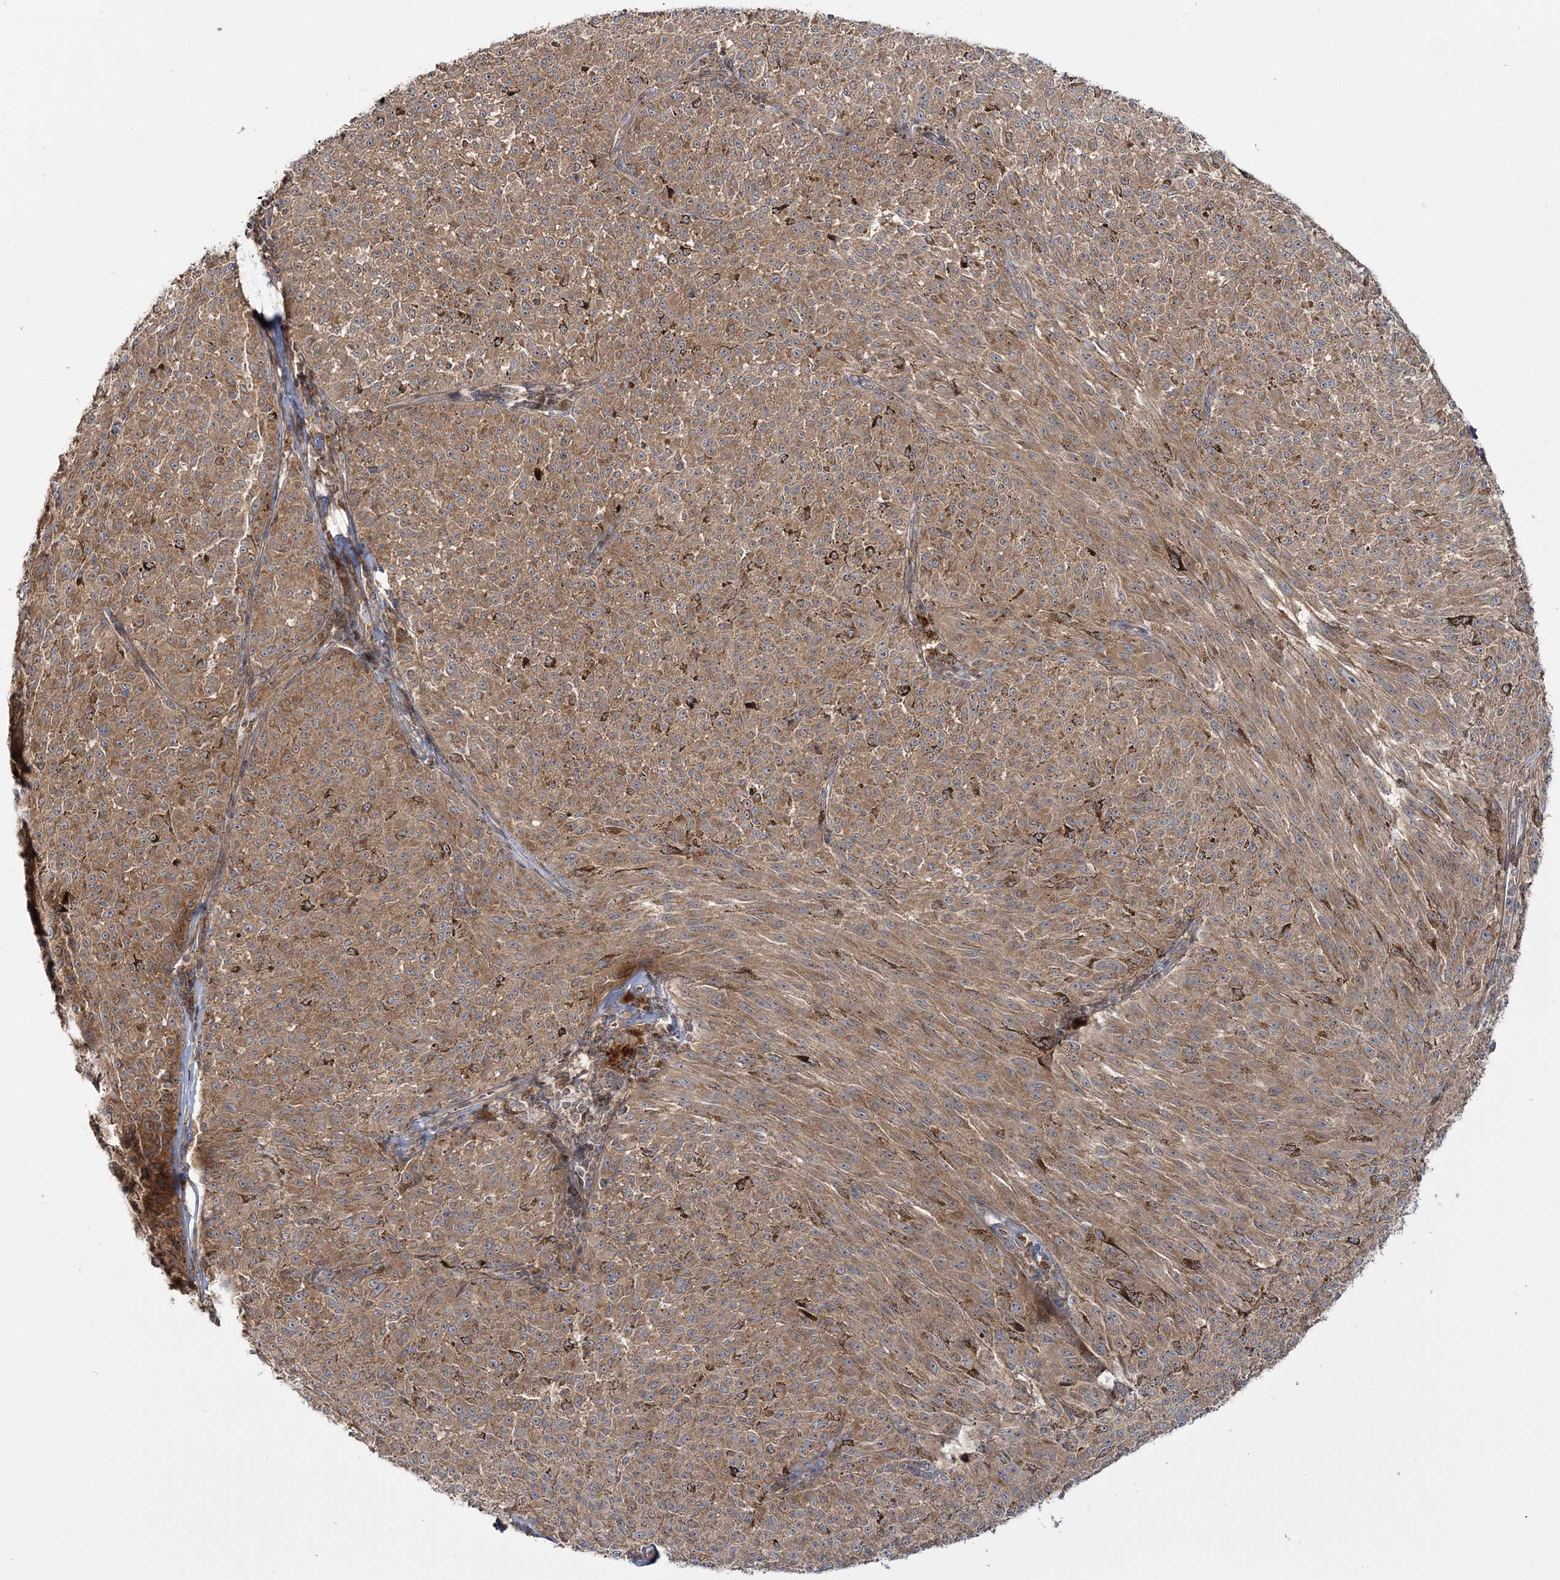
{"staining": {"intensity": "moderate", "quantity": ">75%", "location": "cytoplasmic/membranous"}, "tissue": "melanoma", "cell_type": "Tumor cells", "image_type": "cancer", "snomed": [{"axis": "morphology", "description": "Malignant melanoma, NOS"}, {"axis": "topography", "description": "Skin"}], "caption": "Protein staining of malignant melanoma tissue displays moderate cytoplasmic/membranous expression in approximately >75% of tumor cells.", "gene": "MOCS2", "patient": {"sex": "female", "age": 72}}